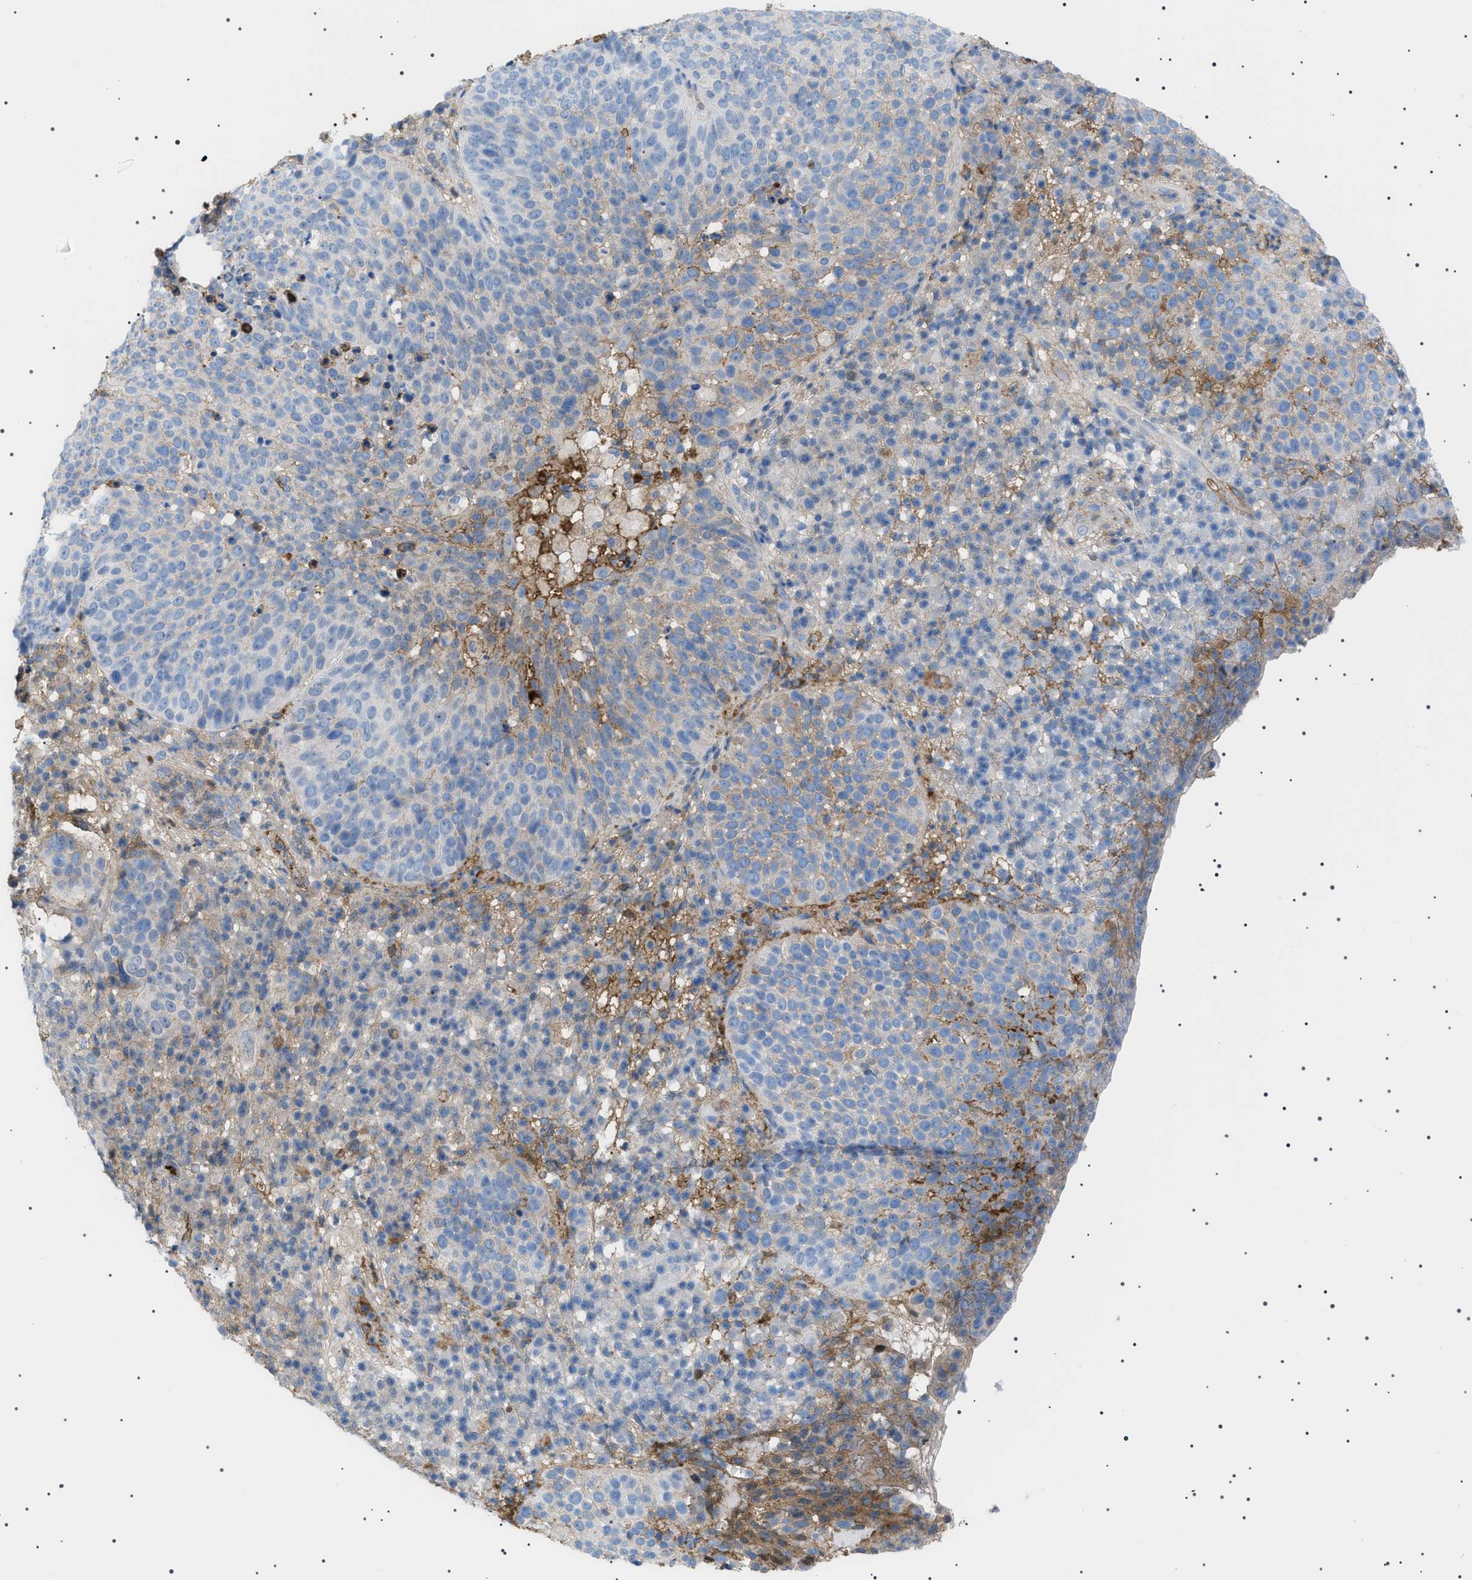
{"staining": {"intensity": "weak", "quantity": "25%-75%", "location": "cytoplasmic/membranous"}, "tissue": "skin cancer", "cell_type": "Tumor cells", "image_type": "cancer", "snomed": [{"axis": "morphology", "description": "Squamous cell carcinoma in situ, NOS"}, {"axis": "morphology", "description": "Squamous cell carcinoma, NOS"}, {"axis": "topography", "description": "Skin"}], "caption": "IHC histopathology image of neoplastic tissue: skin cancer stained using immunohistochemistry demonstrates low levels of weak protein expression localized specifically in the cytoplasmic/membranous of tumor cells, appearing as a cytoplasmic/membranous brown color.", "gene": "LPA", "patient": {"sex": "male", "age": 93}}